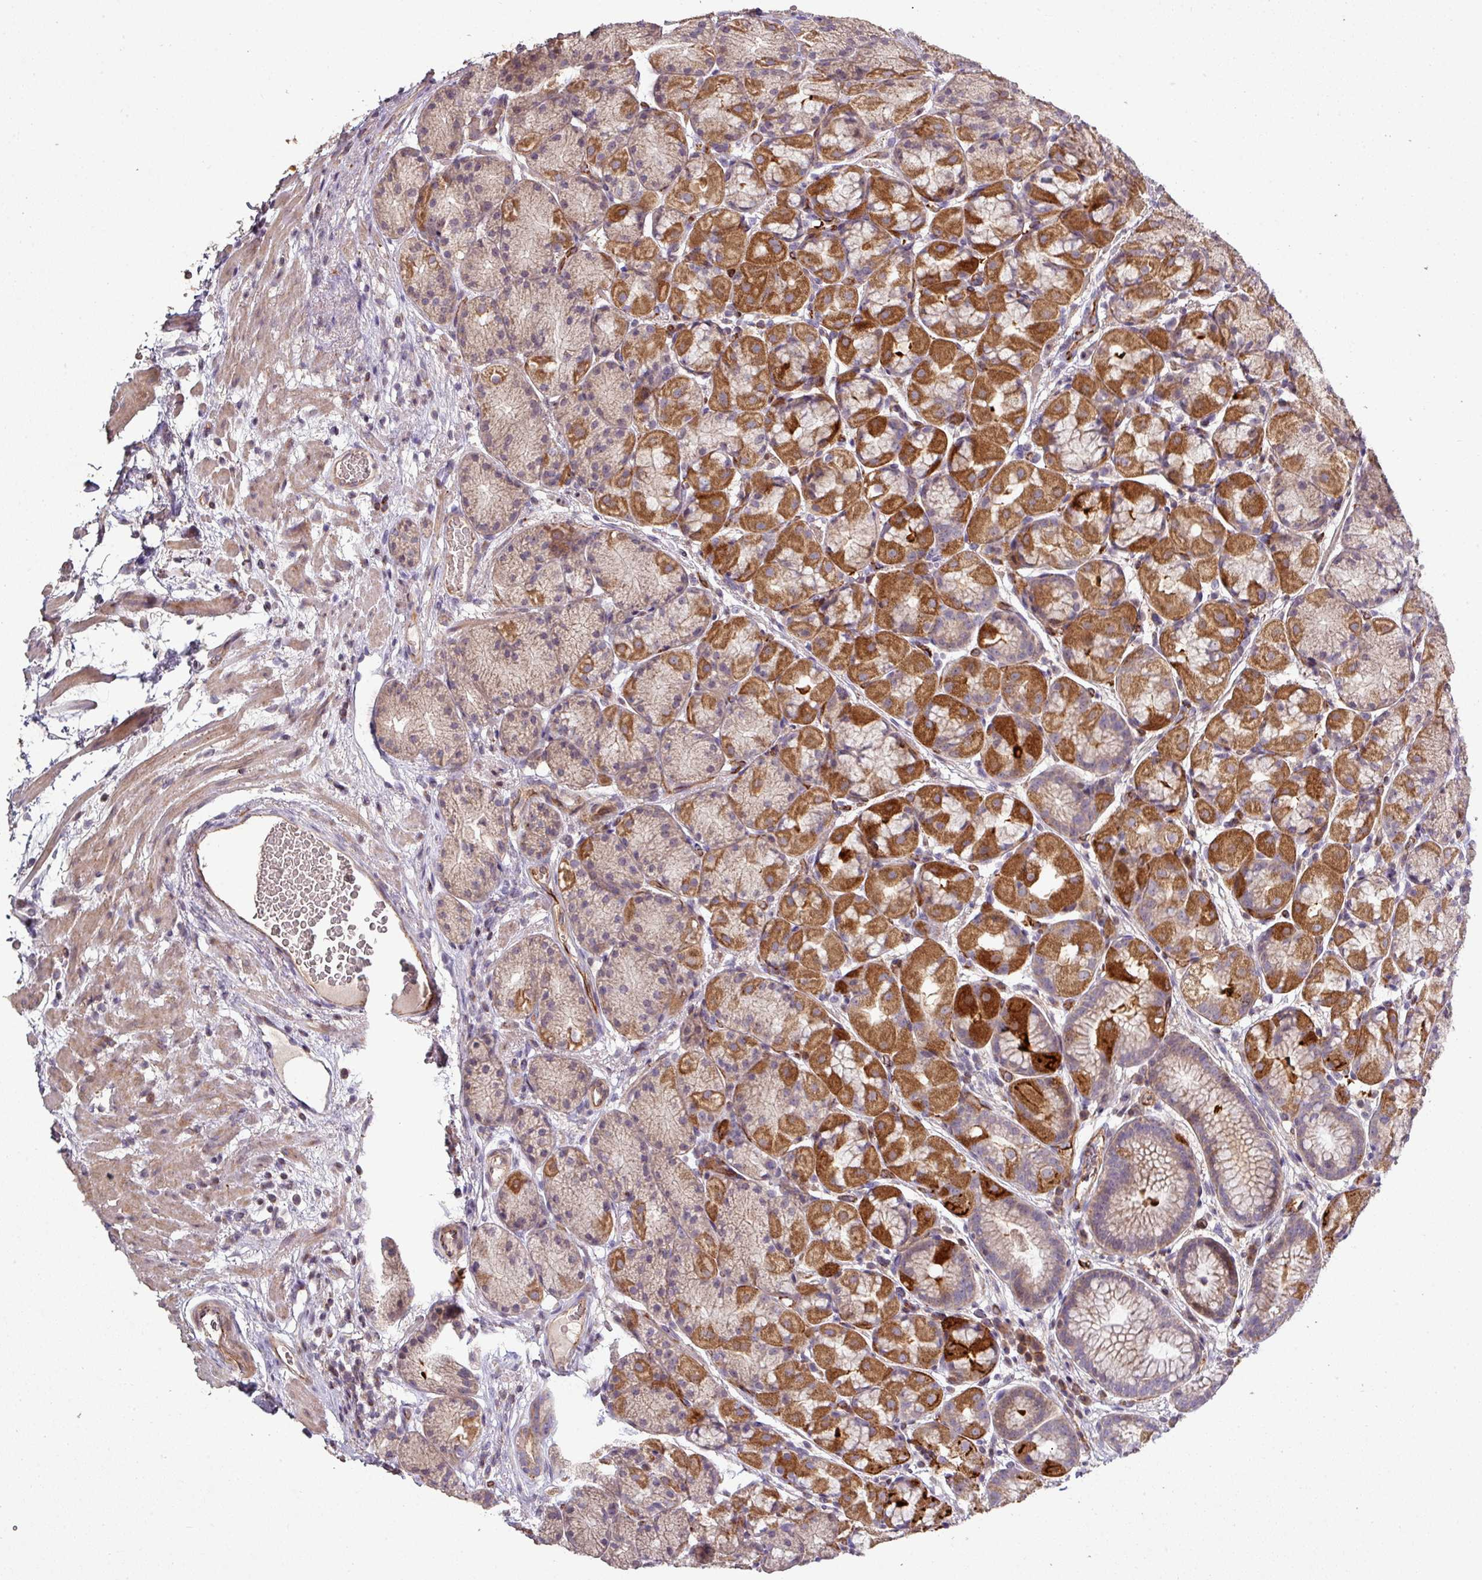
{"staining": {"intensity": "strong", "quantity": "25%-75%", "location": "cytoplasmic/membranous"}, "tissue": "stomach", "cell_type": "Glandular cells", "image_type": "normal", "snomed": [{"axis": "morphology", "description": "Normal tissue, NOS"}, {"axis": "topography", "description": "Stomach"}], "caption": "Normal stomach was stained to show a protein in brown. There is high levels of strong cytoplasmic/membranous staining in about 25%-75% of glandular cells.", "gene": "RPL23A", "patient": {"sex": "male", "age": 63}}